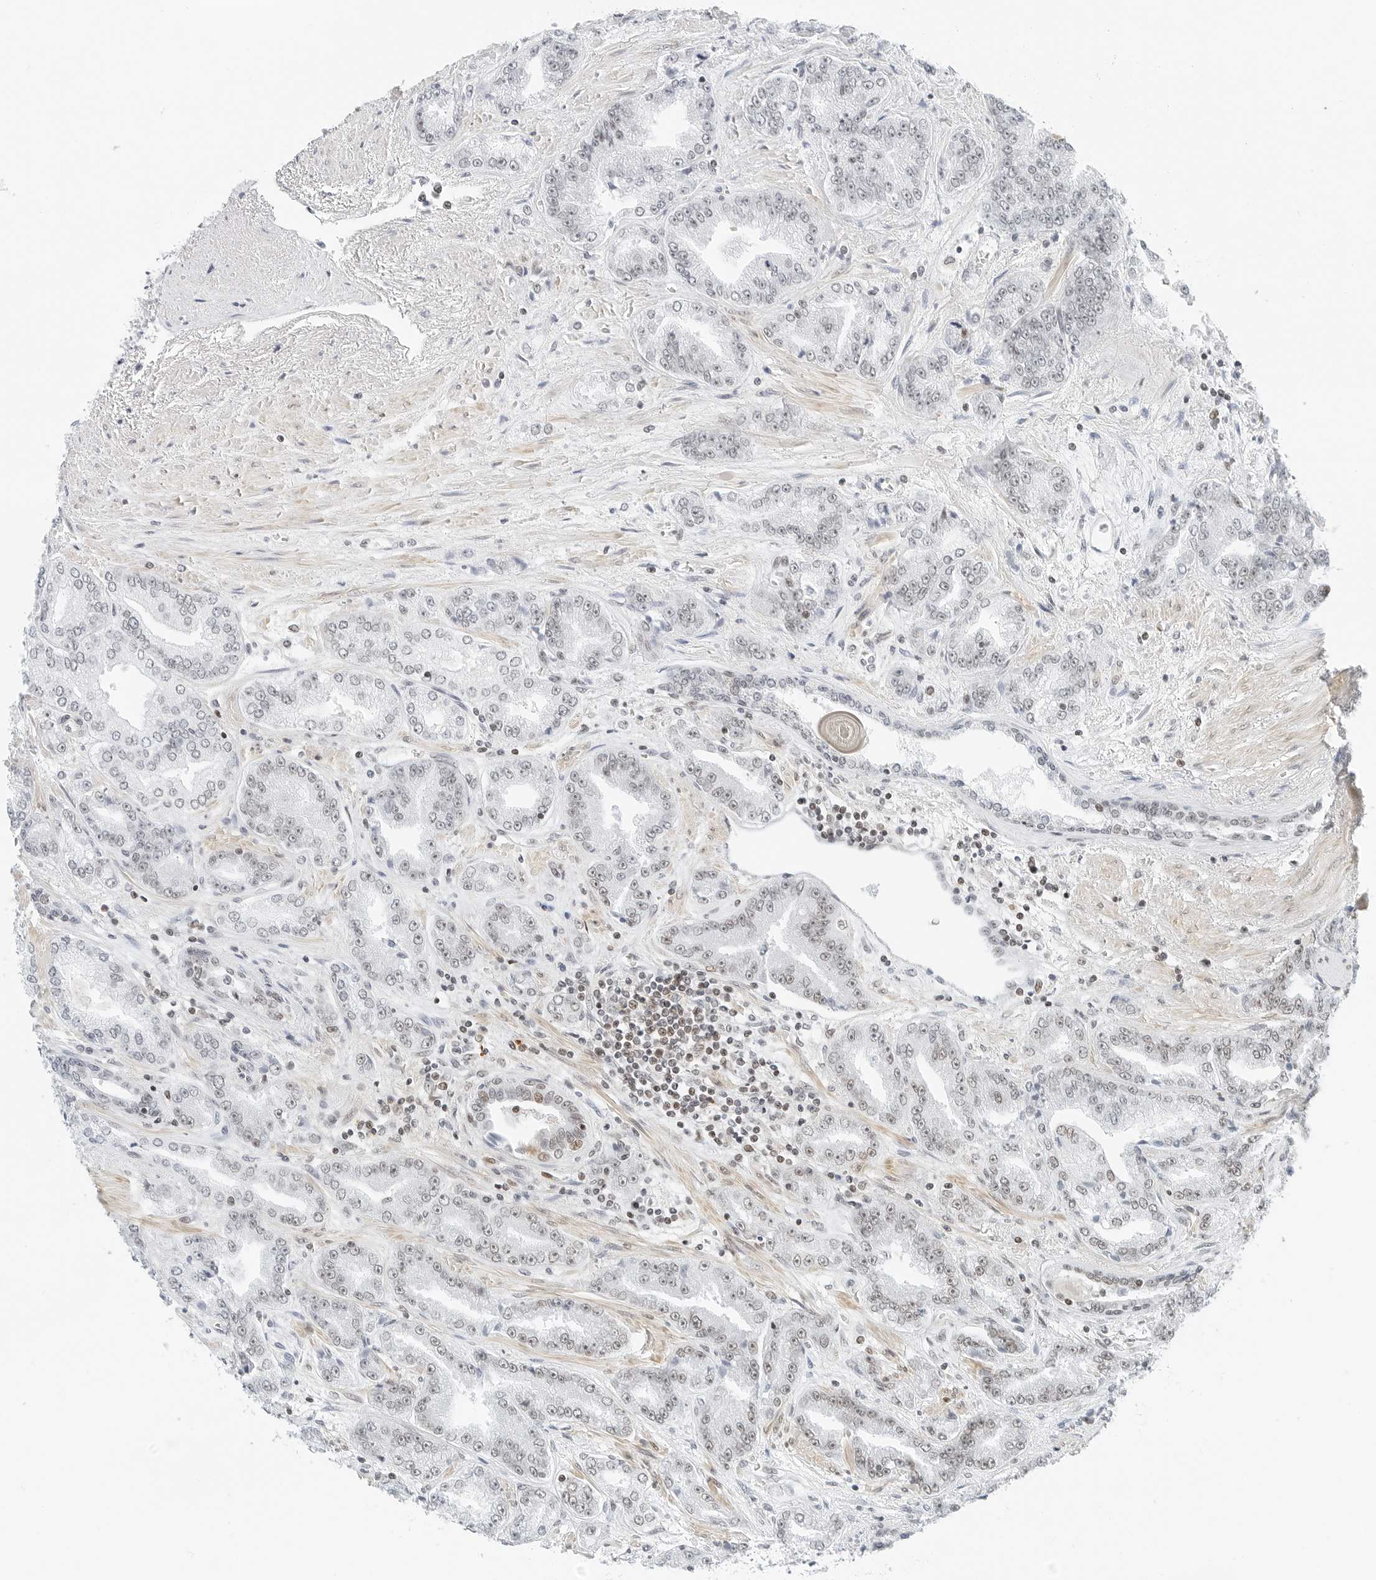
{"staining": {"intensity": "negative", "quantity": "none", "location": "none"}, "tissue": "prostate cancer", "cell_type": "Tumor cells", "image_type": "cancer", "snomed": [{"axis": "morphology", "description": "Adenocarcinoma, High grade"}, {"axis": "topography", "description": "Prostate"}], "caption": "Tumor cells are negative for brown protein staining in prostate cancer. Nuclei are stained in blue.", "gene": "CRTC2", "patient": {"sex": "male", "age": 71}}